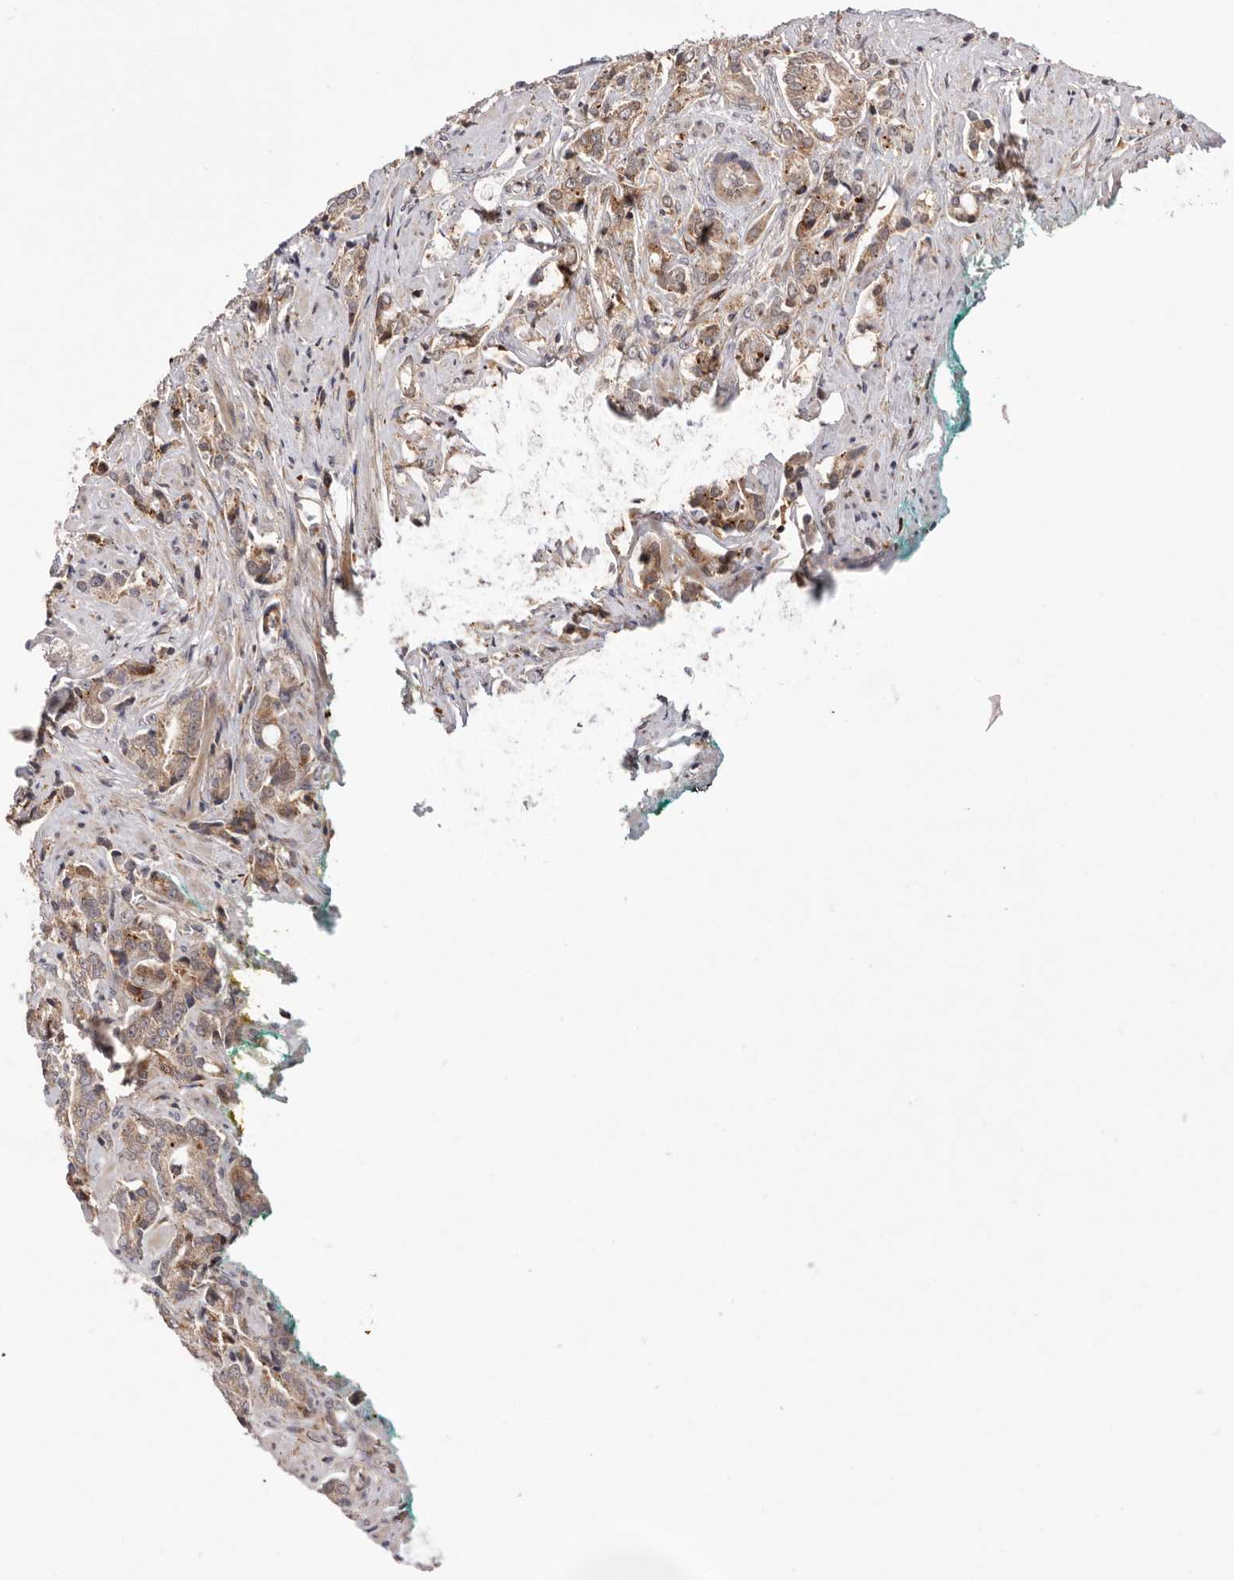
{"staining": {"intensity": "weak", "quantity": "<25%", "location": "cytoplasmic/membranous"}, "tissue": "prostate cancer", "cell_type": "Tumor cells", "image_type": "cancer", "snomed": [{"axis": "morphology", "description": "Adenocarcinoma, High grade"}, {"axis": "topography", "description": "Prostate"}], "caption": "A histopathology image of human prostate cancer (adenocarcinoma (high-grade)) is negative for staining in tumor cells.", "gene": "RNF213", "patient": {"sex": "male", "age": 57}}